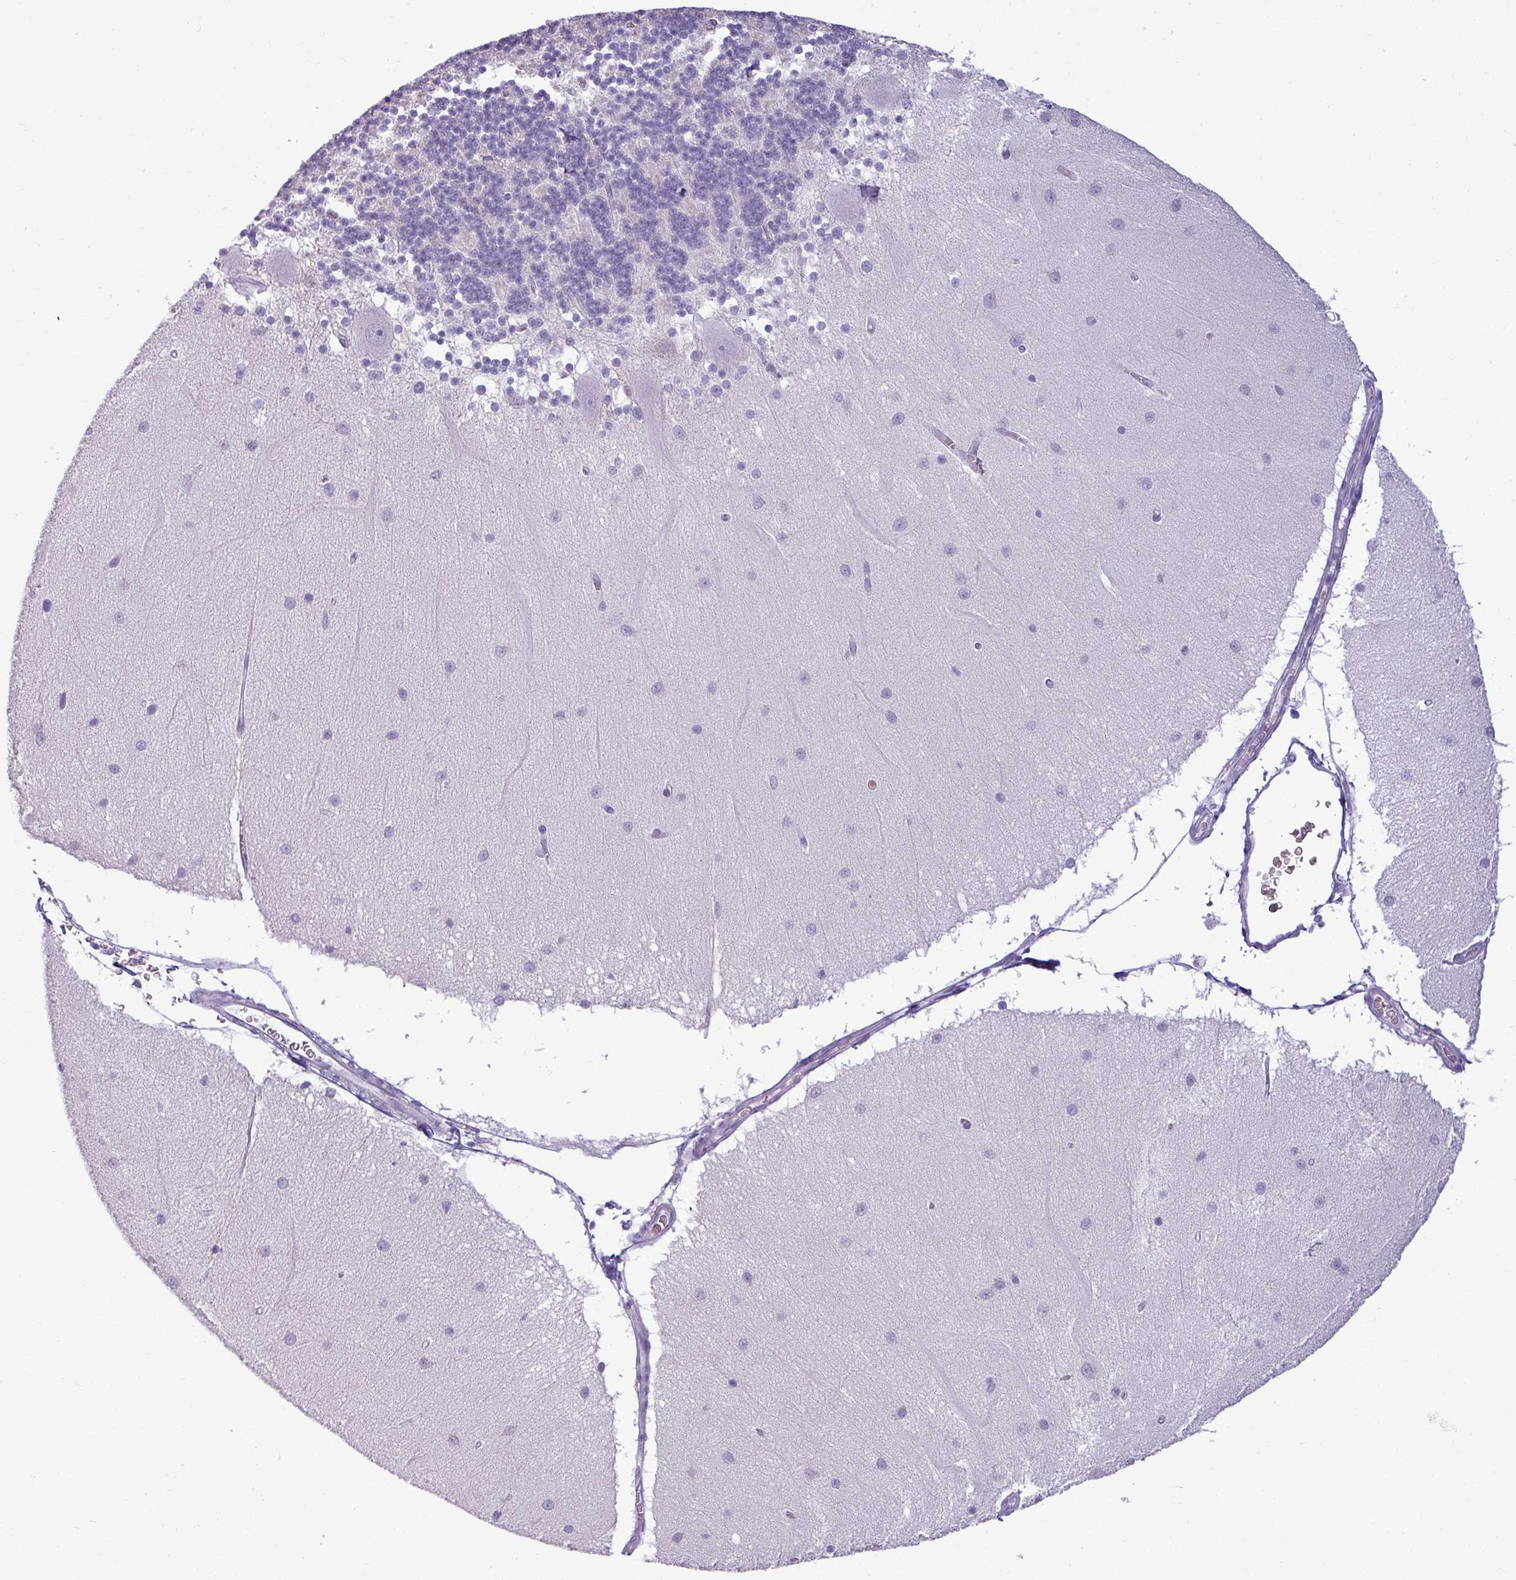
{"staining": {"intensity": "negative", "quantity": "none", "location": "none"}, "tissue": "cerebellum", "cell_type": "Cells in granular layer", "image_type": "normal", "snomed": [{"axis": "morphology", "description": "Normal tissue, NOS"}, {"axis": "topography", "description": "Cerebellum"}], "caption": "This is a photomicrograph of immunohistochemistry (IHC) staining of unremarkable cerebellum, which shows no staining in cells in granular layer.", "gene": "TRIM39", "patient": {"sex": "female", "age": 54}}